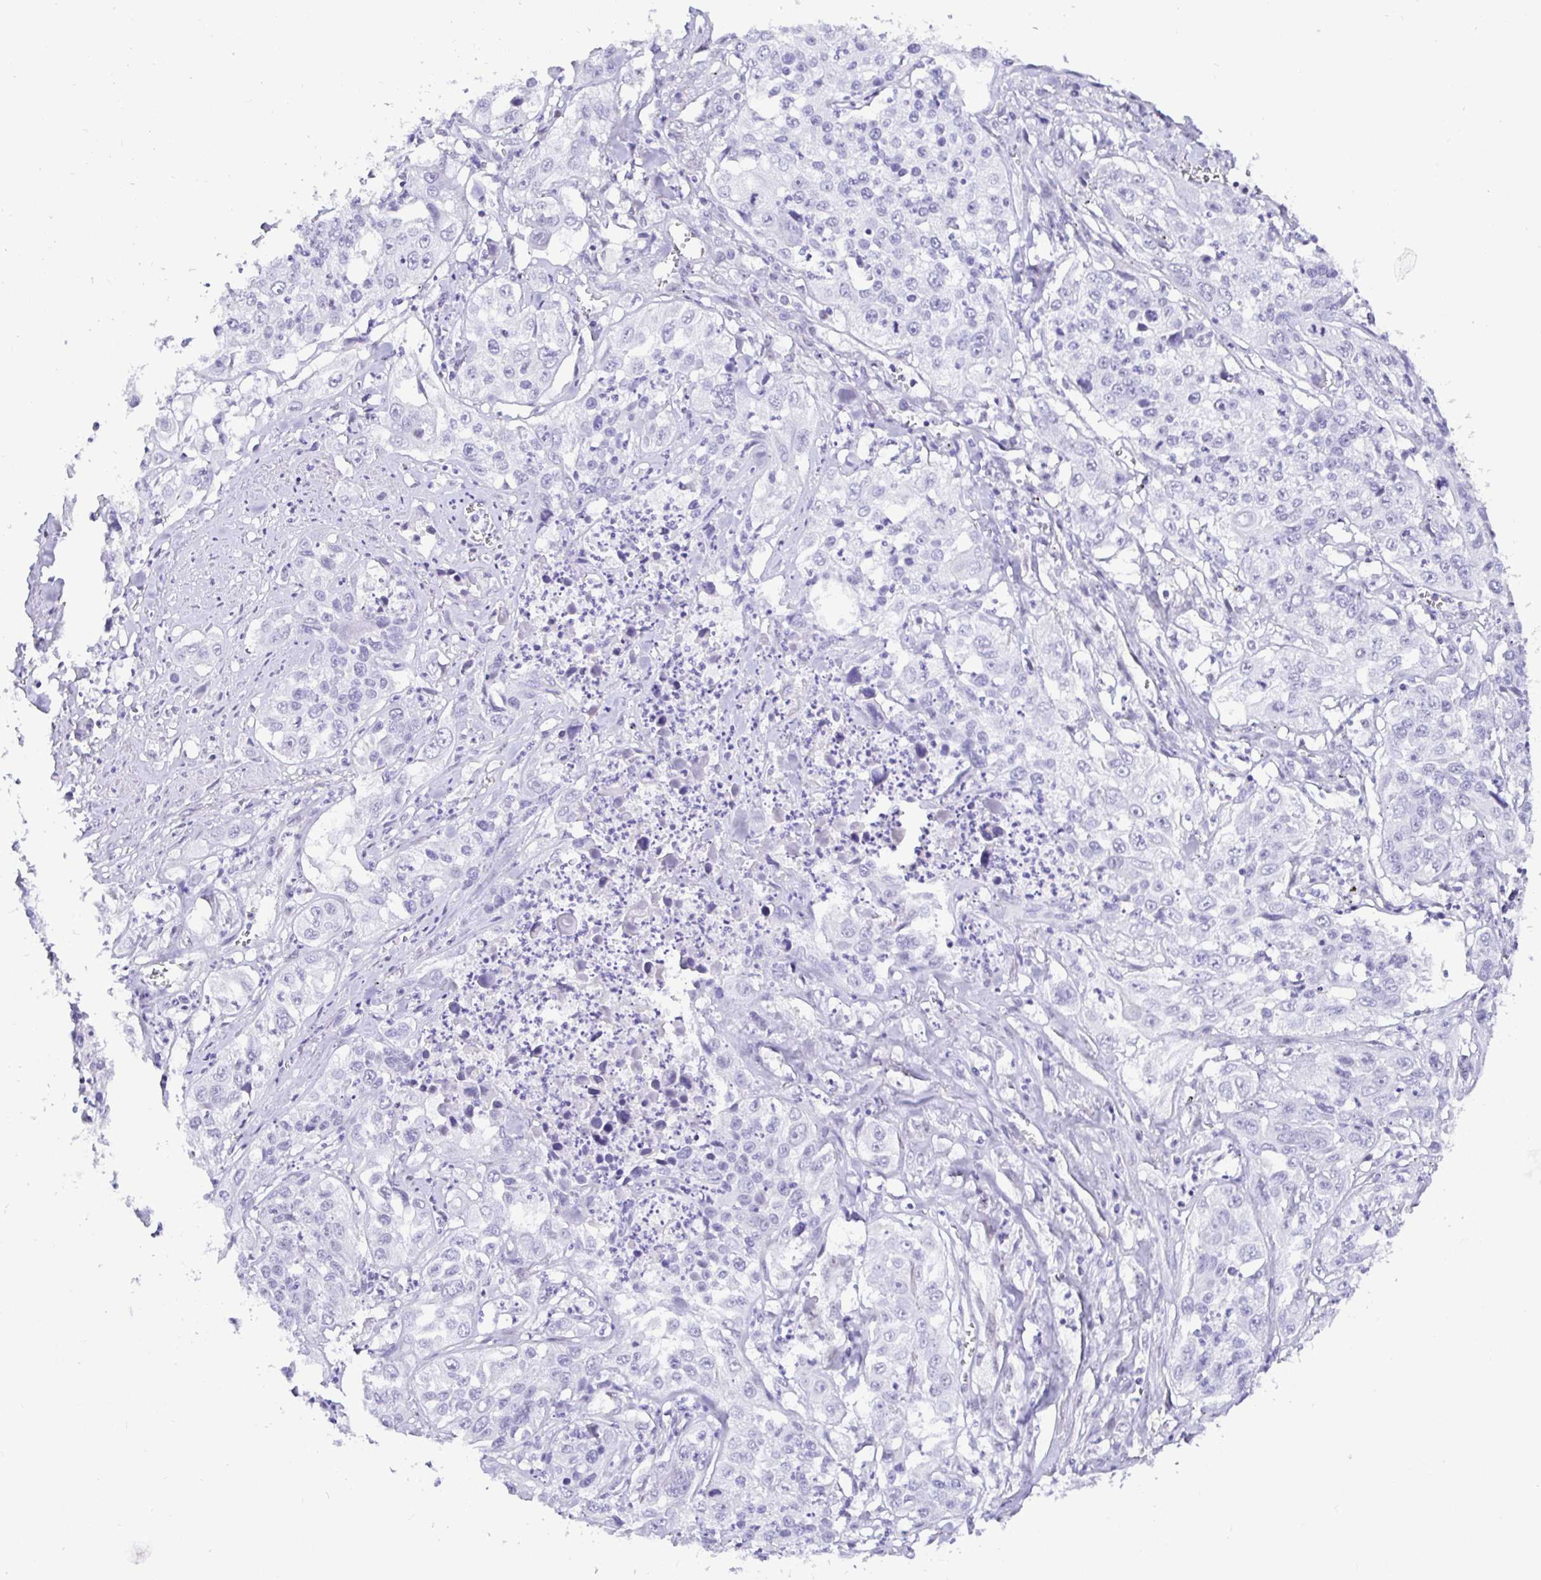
{"staining": {"intensity": "negative", "quantity": "none", "location": "none"}, "tissue": "lung cancer", "cell_type": "Tumor cells", "image_type": "cancer", "snomed": [{"axis": "morphology", "description": "Squamous cell carcinoma, NOS"}, {"axis": "morphology", "description": "Squamous cell carcinoma, metastatic, NOS"}, {"axis": "topography", "description": "Lung"}, {"axis": "topography", "description": "Pleura, NOS"}], "caption": "Tumor cells show no significant staining in lung cancer (metastatic squamous cell carcinoma).", "gene": "NUP188", "patient": {"sex": "male", "age": 72}}